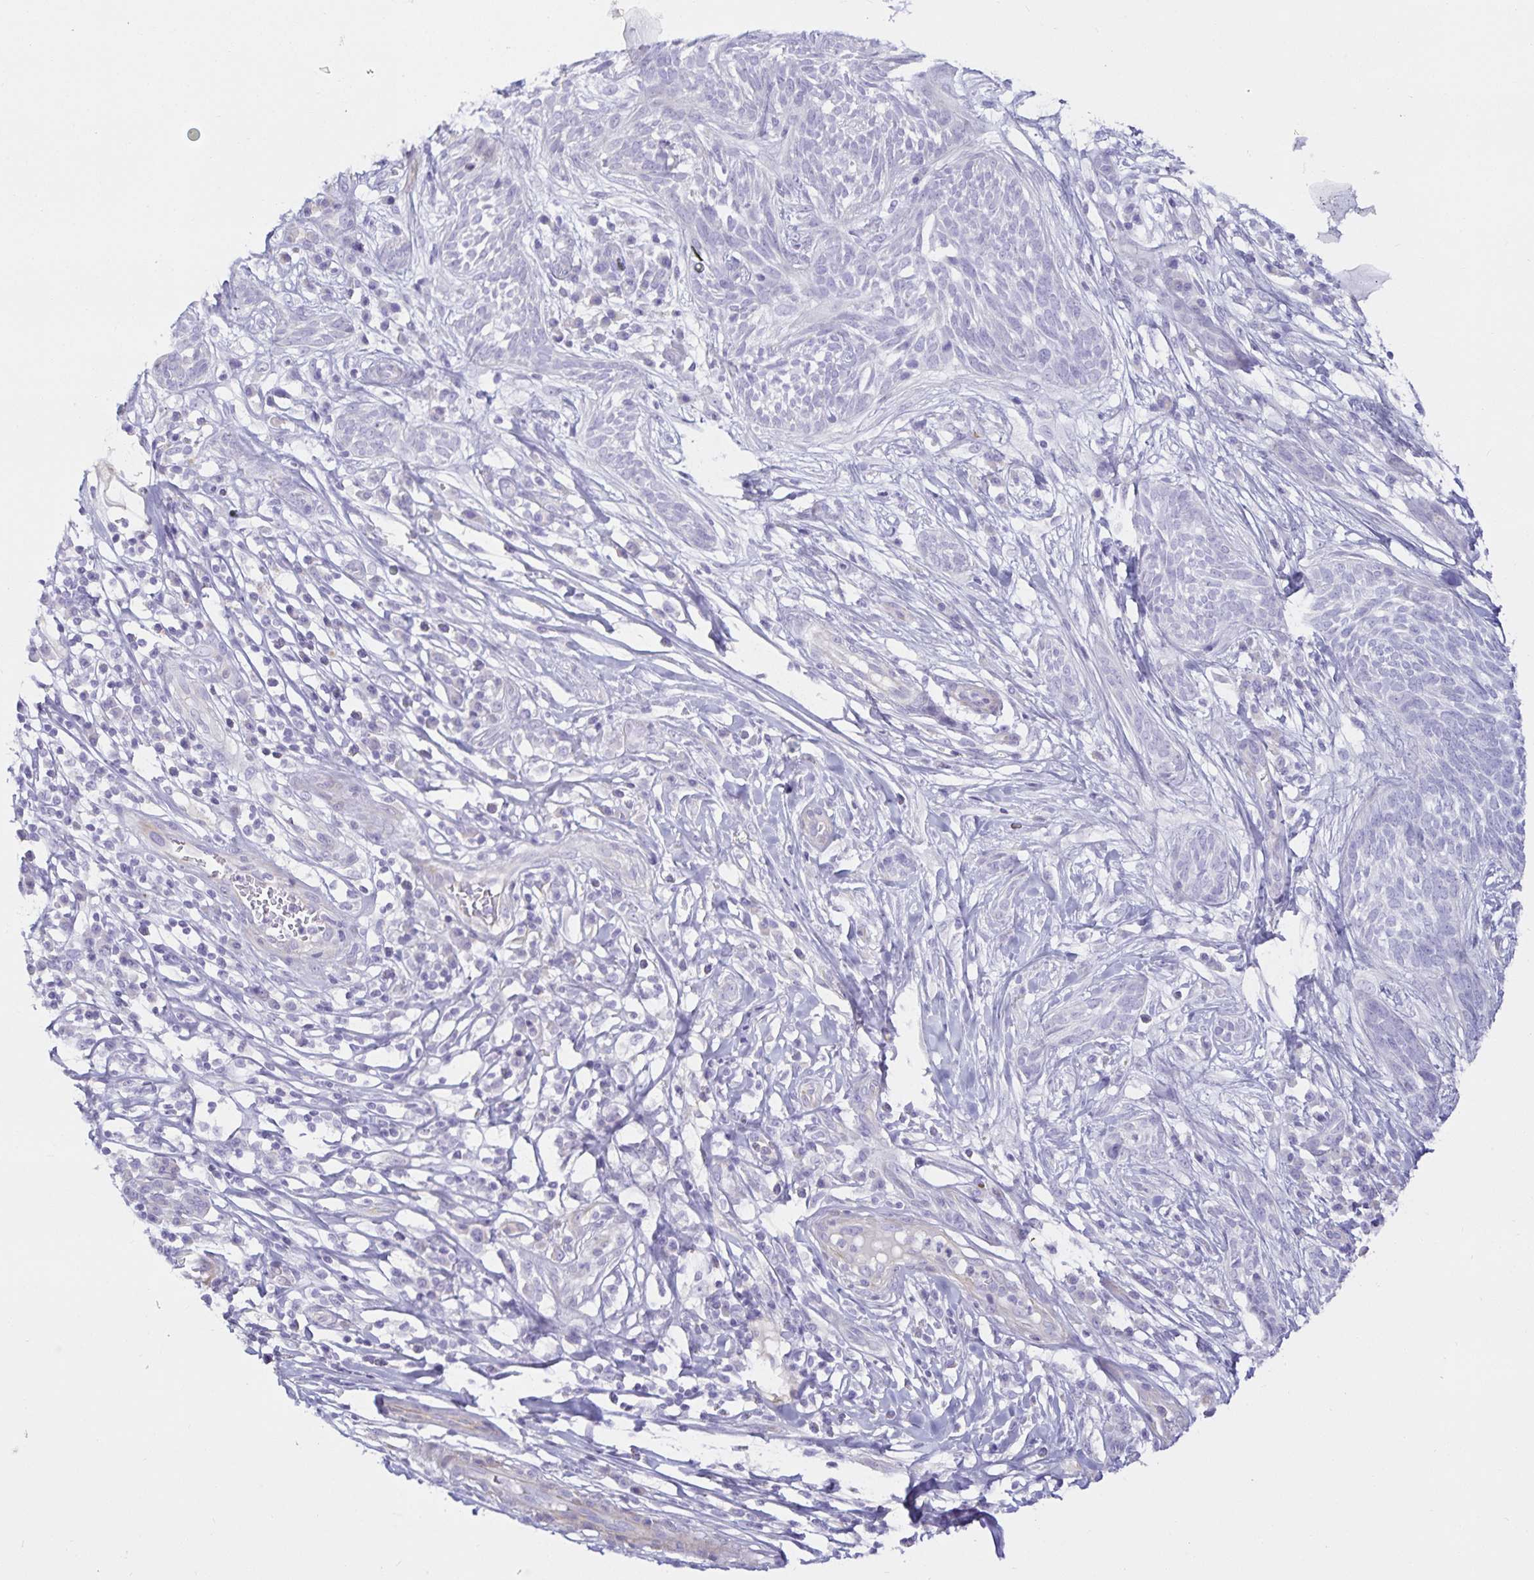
{"staining": {"intensity": "negative", "quantity": "none", "location": "none"}, "tissue": "skin cancer", "cell_type": "Tumor cells", "image_type": "cancer", "snomed": [{"axis": "morphology", "description": "Basal cell carcinoma"}, {"axis": "topography", "description": "Skin"}, {"axis": "topography", "description": "Skin, foot"}], "caption": "Immunohistochemistry histopathology image of neoplastic tissue: human basal cell carcinoma (skin) stained with DAB (3,3'-diaminobenzidine) demonstrates no significant protein staining in tumor cells.", "gene": "SPAG4", "patient": {"sex": "female", "age": 86}}